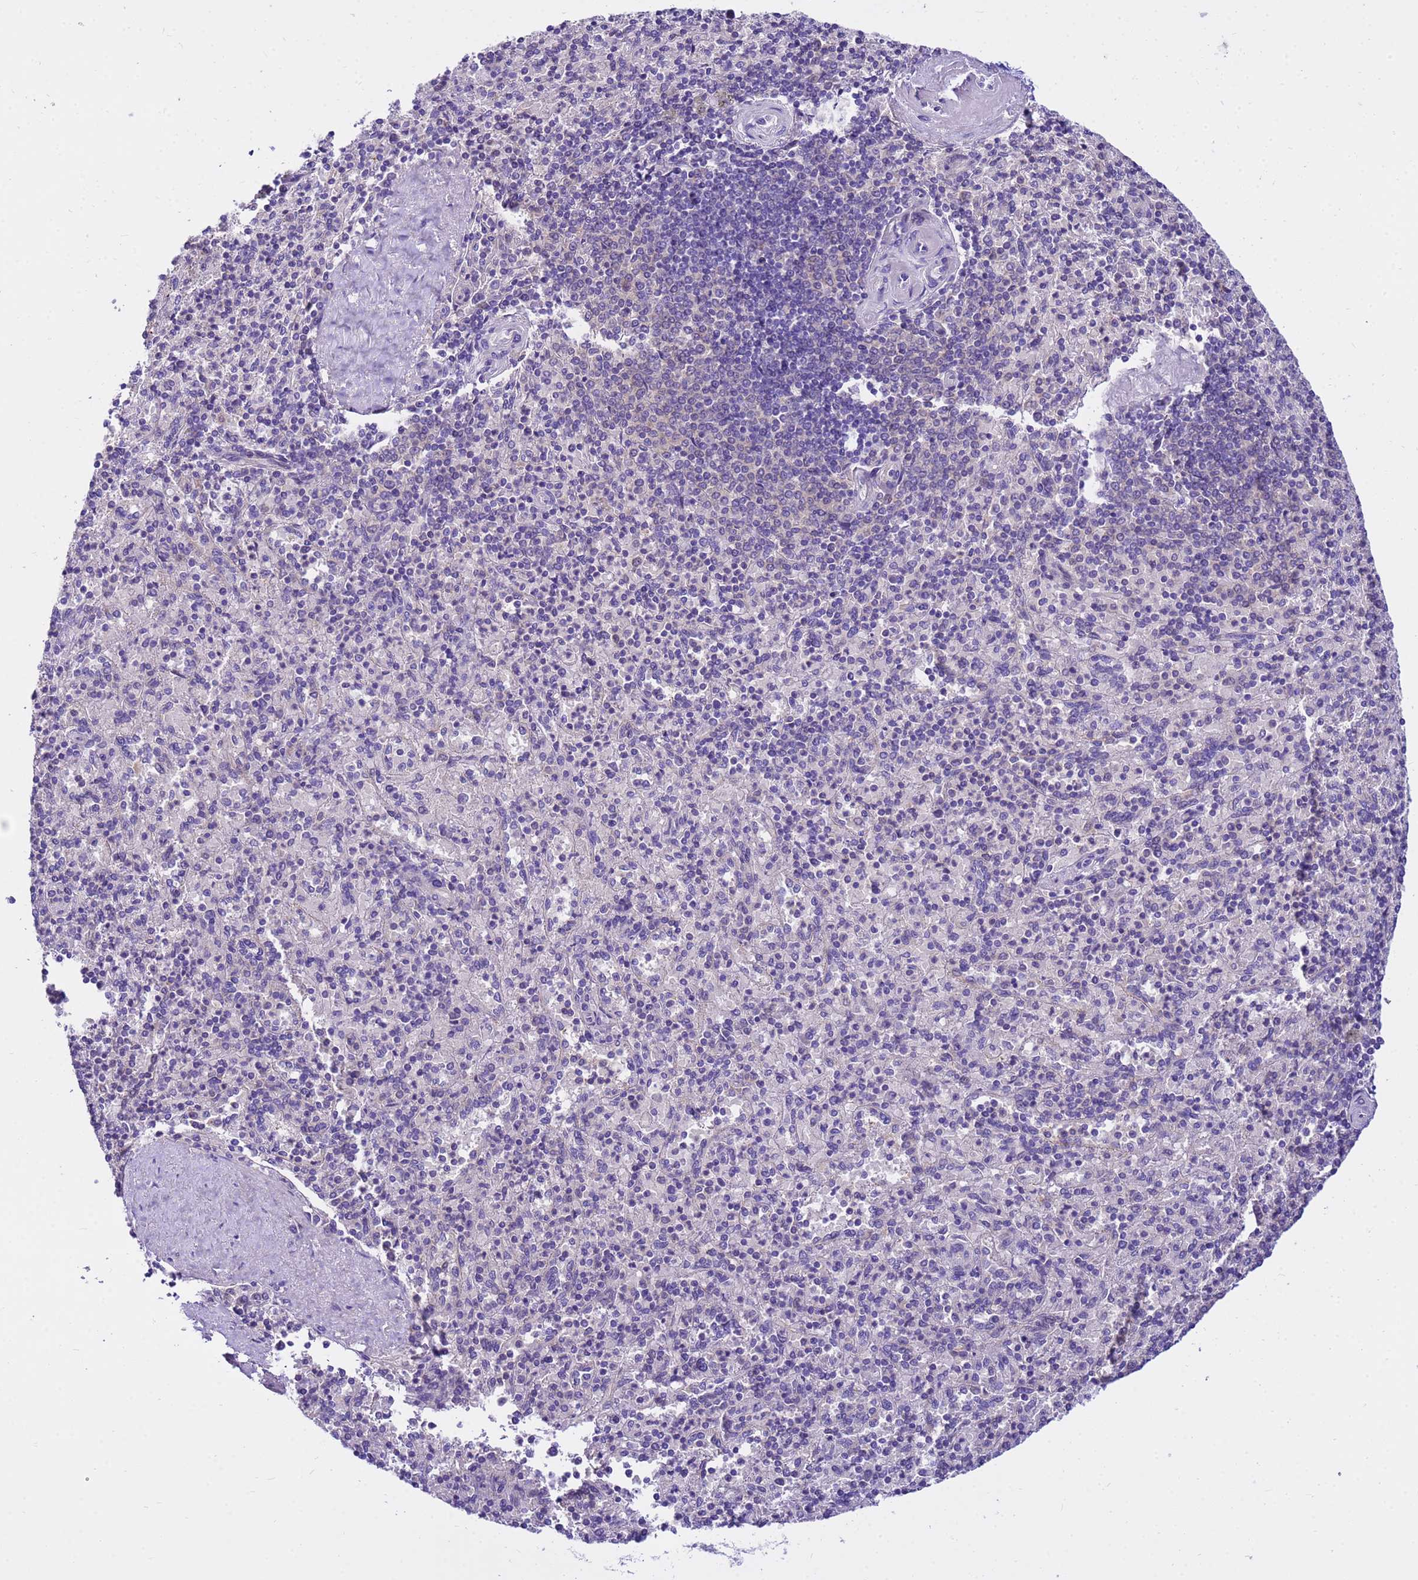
{"staining": {"intensity": "weak", "quantity": "<25%", "location": "cytoplasmic/membranous"}, "tissue": "spleen", "cell_type": "Cells in red pulp", "image_type": "normal", "snomed": [{"axis": "morphology", "description": "Normal tissue, NOS"}, {"axis": "topography", "description": "Spleen"}], "caption": "IHC histopathology image of benign human spleen stained for a protein (brown), which demonstrates no positivity in cells in red pulp. The staining is performed using DAB brown chromogen with nuclei counter-stained in using hematoxylin.", "gene": "GET3", "patient": {"sex": "male", "age": 82}}